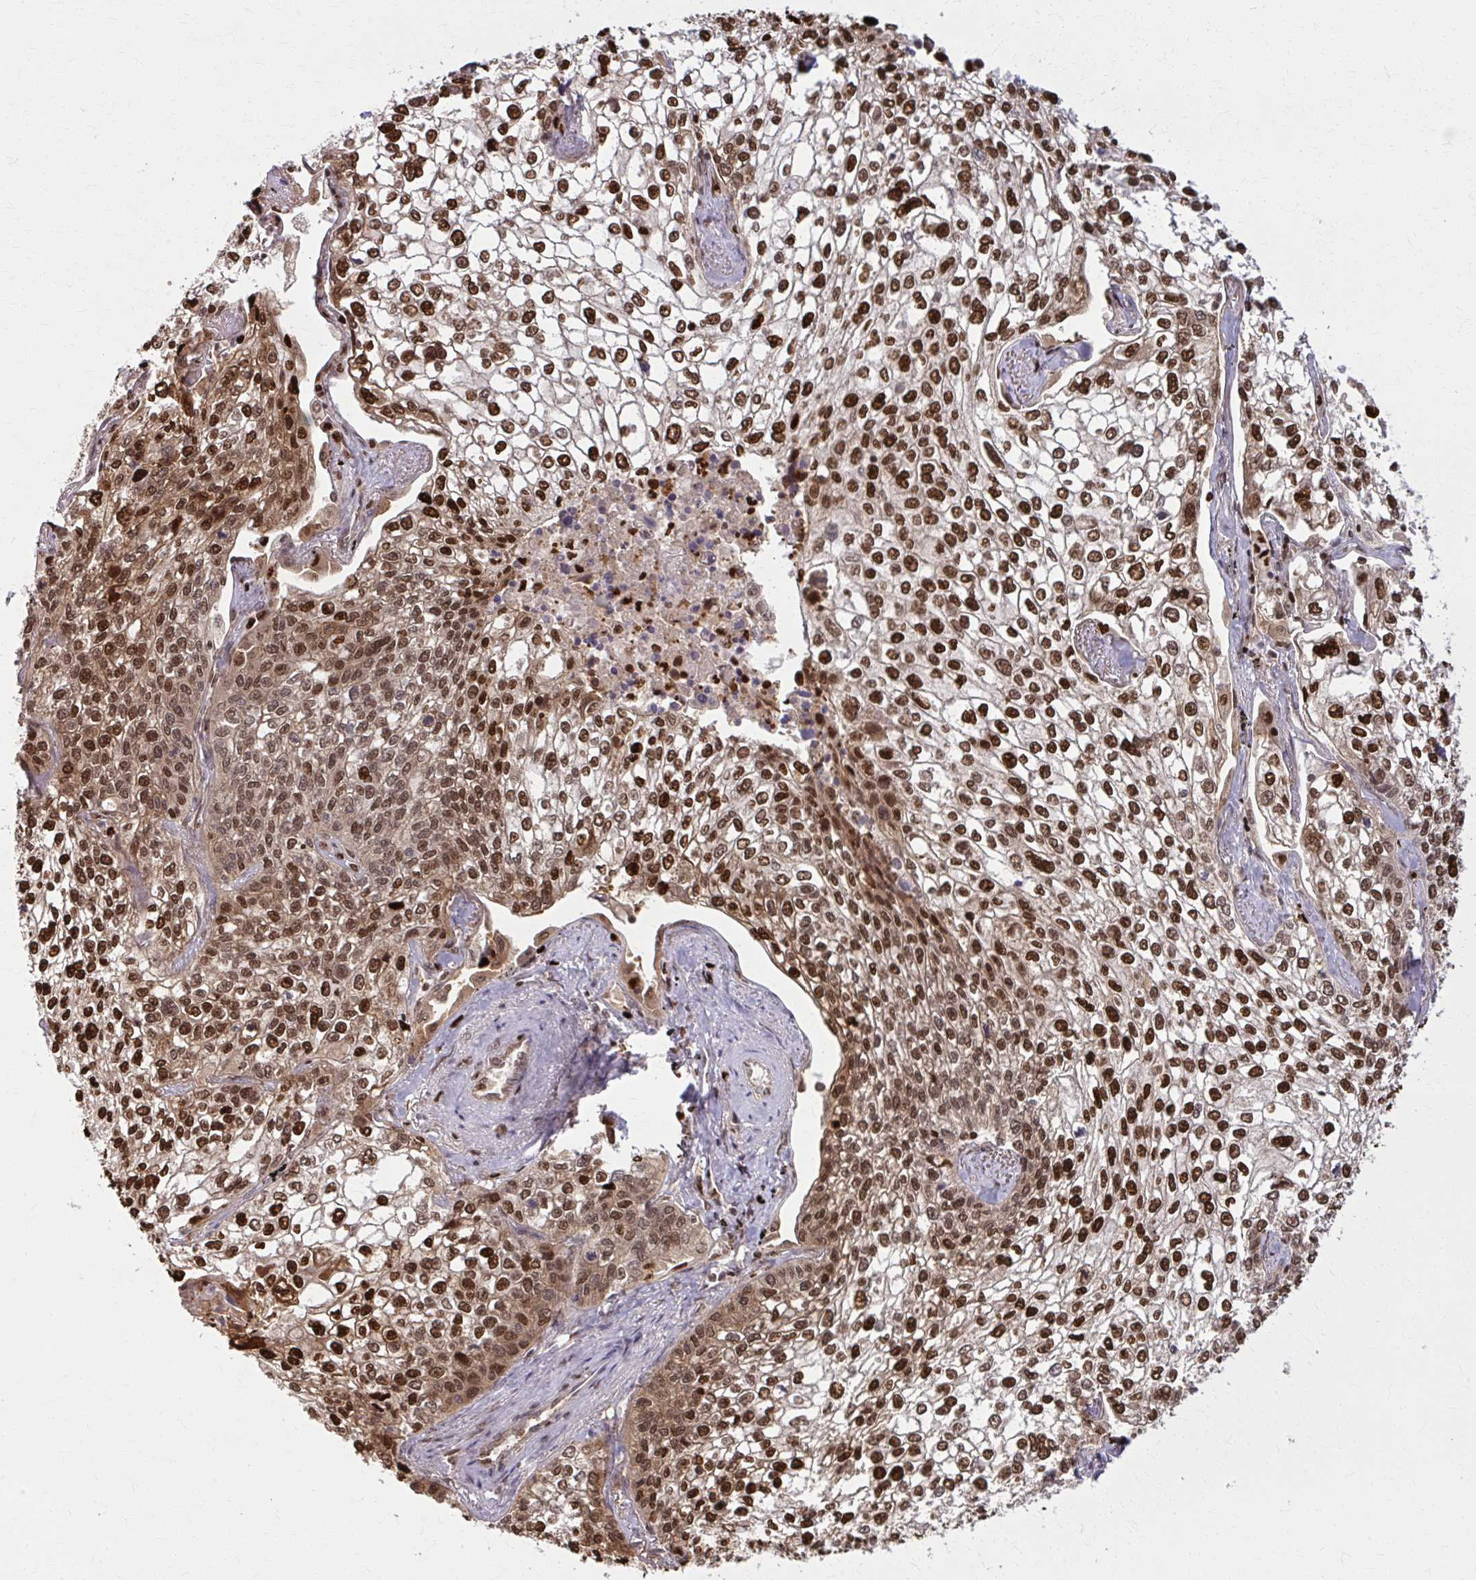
{"staining": {"intensity": "strong", "quantity": "25%-75%", "location": "cytoplasmic/membranous,nuclear"}, "tissue": "lung cancer", "cell_type": "Tumor cells", "image_type": "cancer", "snomed": [{"axis": "morphology", "description": "Squamous cell carcinoma, NOS"}, {"axis": "topography", "description": "Lung"}], "caption": "Immunohistochemistry (IHC) image of neoplastic tissue: lung squamous cell carcinoma stained using IHC demonstrates high levels of strong protein expression localized specifically in the cytoplasmic/membranous and nuclear of tumor cells, appearing as a cytoplasmic/membranous and nuclear brown color.", "gene": "ZNF559", "patient": {"sex": "male", "age": 74}}